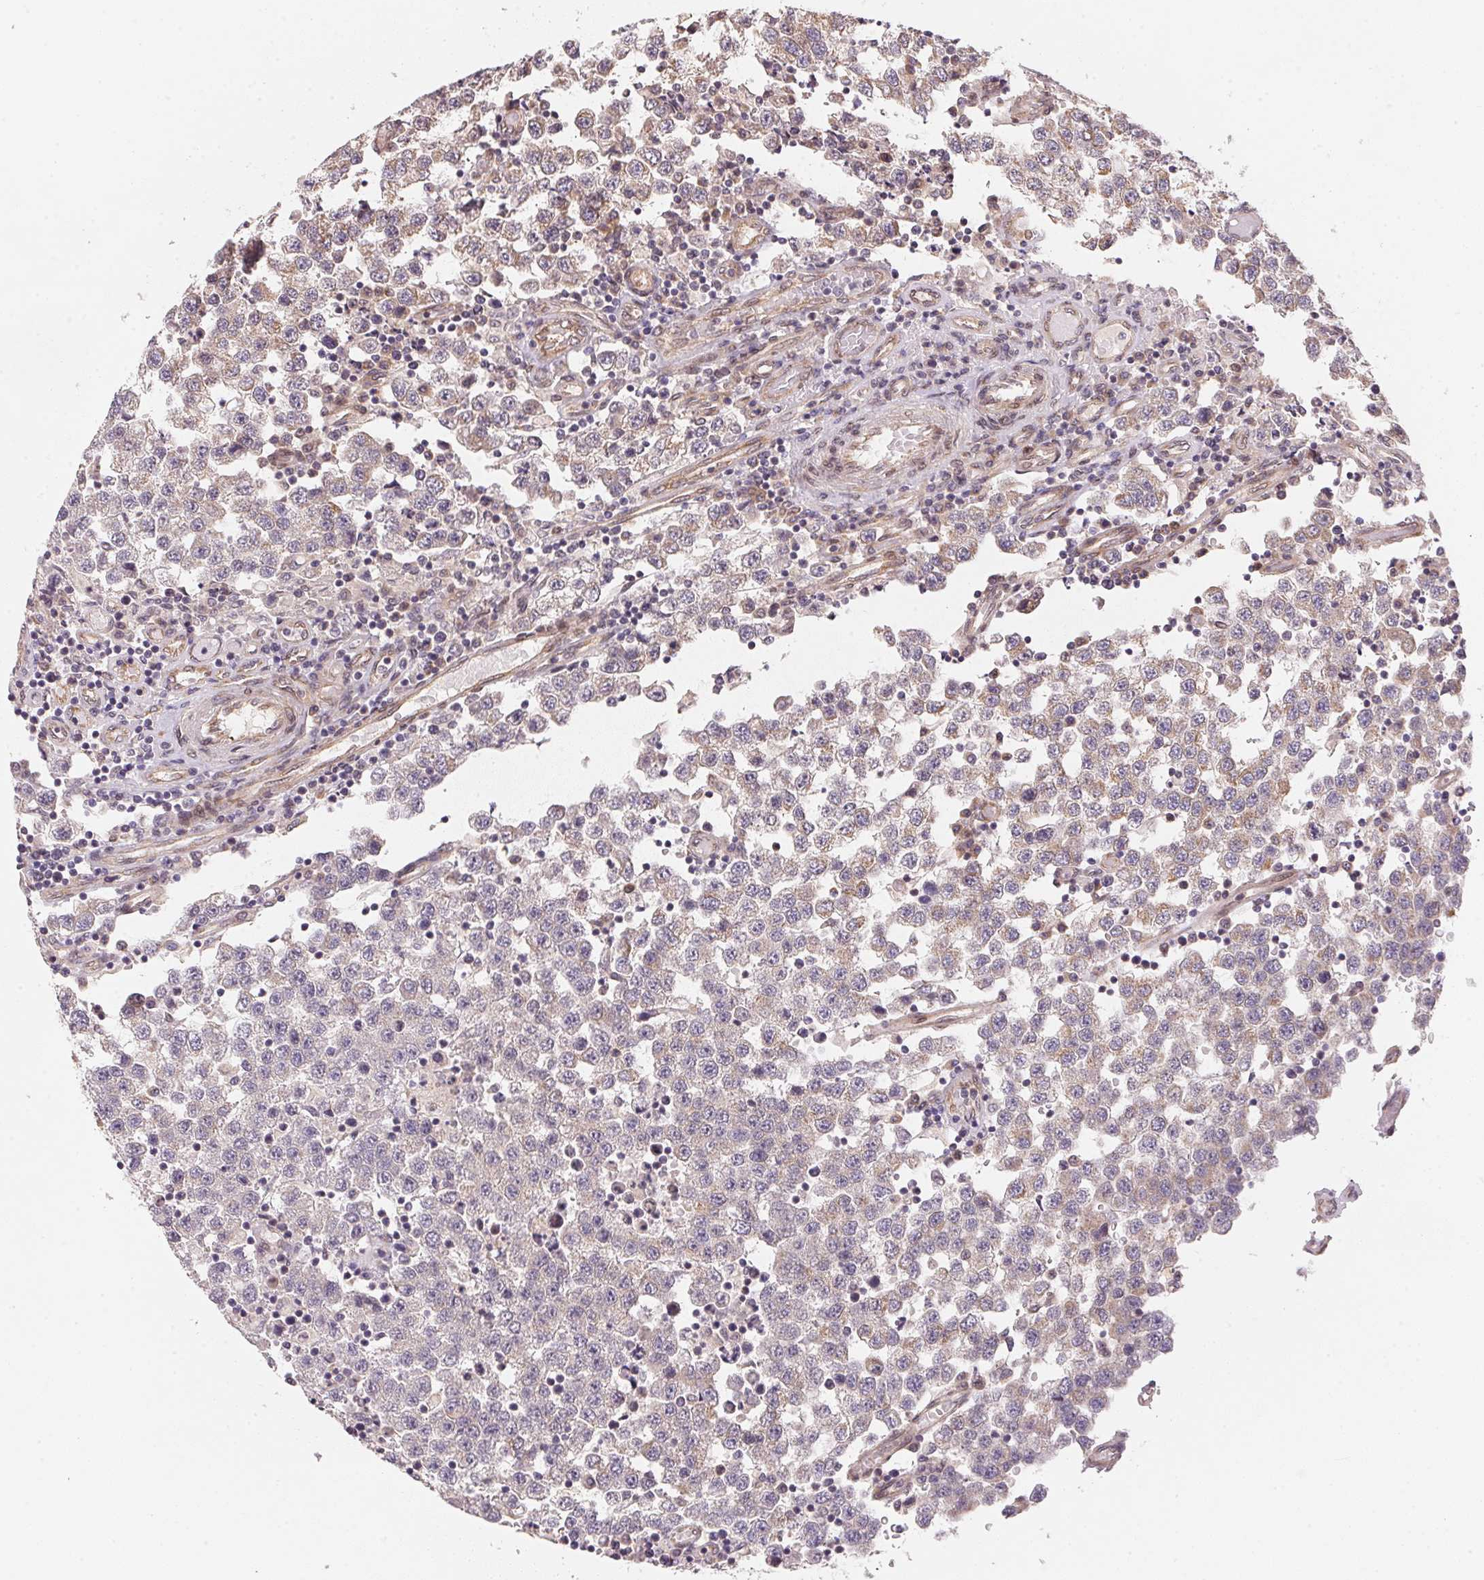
{"staining": {"intensity": "weak", "quantity": "<25%", "location": "cytoplasmic/membranous"}, "tissue": "testis cancer", "cell_type": "Tumor cells", "image_type": "cancer", "snomed": [{"axis": "morphology", "description": "Seminoma, NOS"}, {"axis": "topography", "description": "Testis"}], "caption": "Immunohistochemistry of testis cancer (seminoma) shows no expression in tumor cells. (DAB IHC visualized using brightfield microscopy, high magnification).", "gene": "EI24", "patient": {"sex": "male", "age": 34}}